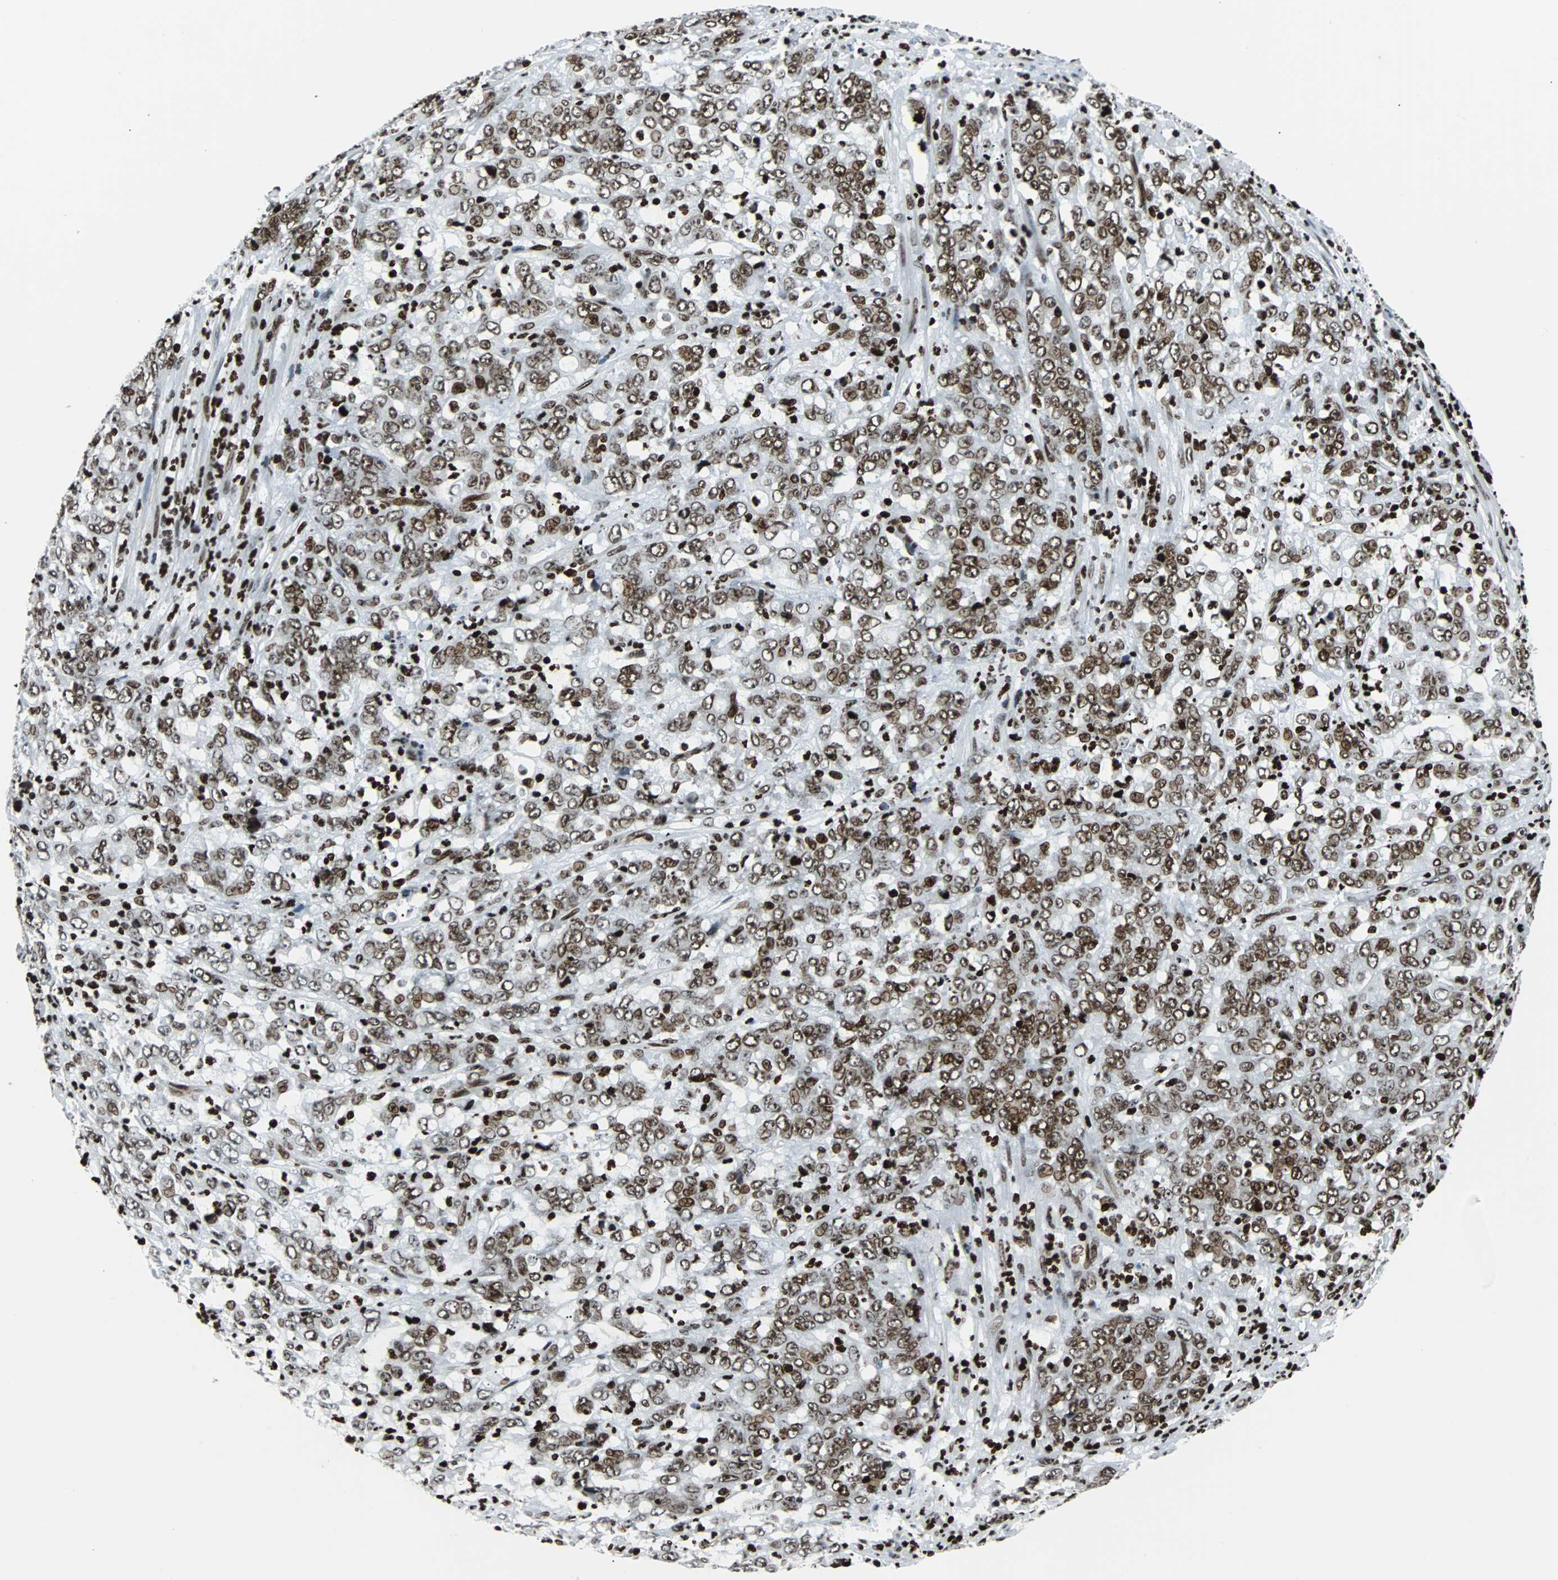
{"staining": {"intensity": "moderate", "quantity": "25%-75%", "location": "nuclear"}, "tissue": "stomach cancer", "cell_type": "Tumor cells", "image_type": "cancer", "snomed": [{"axis": "morphology", "description": "Adenocarcinoma, NOS"}, {"axis": "topography", "description": "Stomach, lower"}], "caption": "Immunohistochemistry (IHC) histopathology image of human stomach adenocarcinoma stained for a protein (brown), which demonstrates medium levels of moderate nuclear positivity in approximately 25%-75% of tumor cells.", "gene": "ZNF131", "patient": {"sex": "female", "age": 71}}